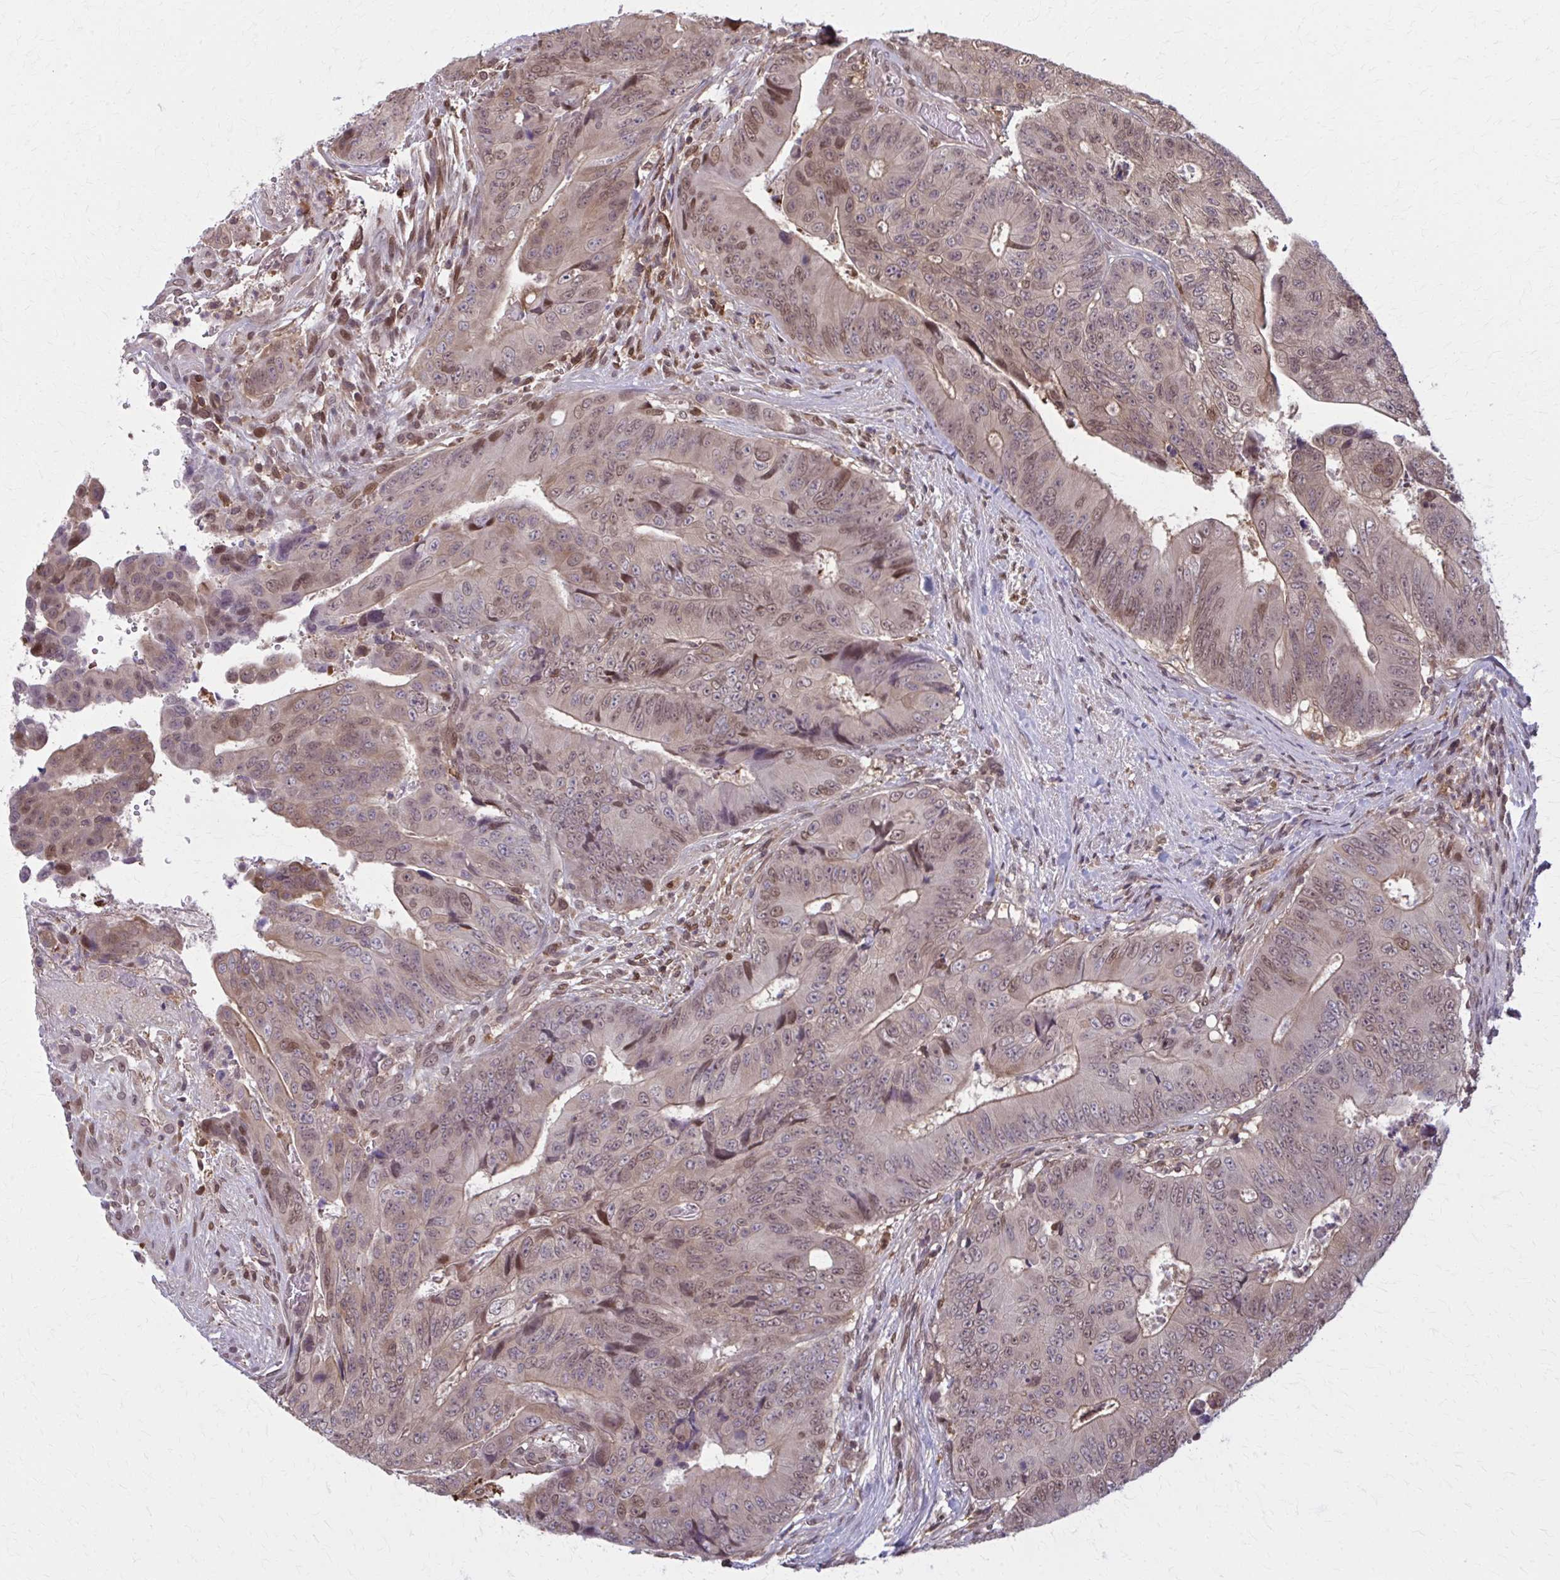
{"staining": {"intensity": "weak", "quantity": ">75%", "location": "cytoplasmic/membranous,nuclear"}, "tissue": "colorectal cancer", "cell_type": "Tumor cells", "image_type": "cancer", "snomed": [{"axis": "morphology", "description": "Adenocarcinoma, NOS"}, {"axis": "topography", "description": "Colon"}], "caption": "This photomicrograph displays colorectal adenocarcinoma stained with IHC to label a protein in brown. The cytoplasmic/membranous and nuclear of tumor cells show weak positivity for the protein. Nuclei are counter-stained blue.", "gene": "MDH1", "patient": {"sex": "female", "age": 48}}